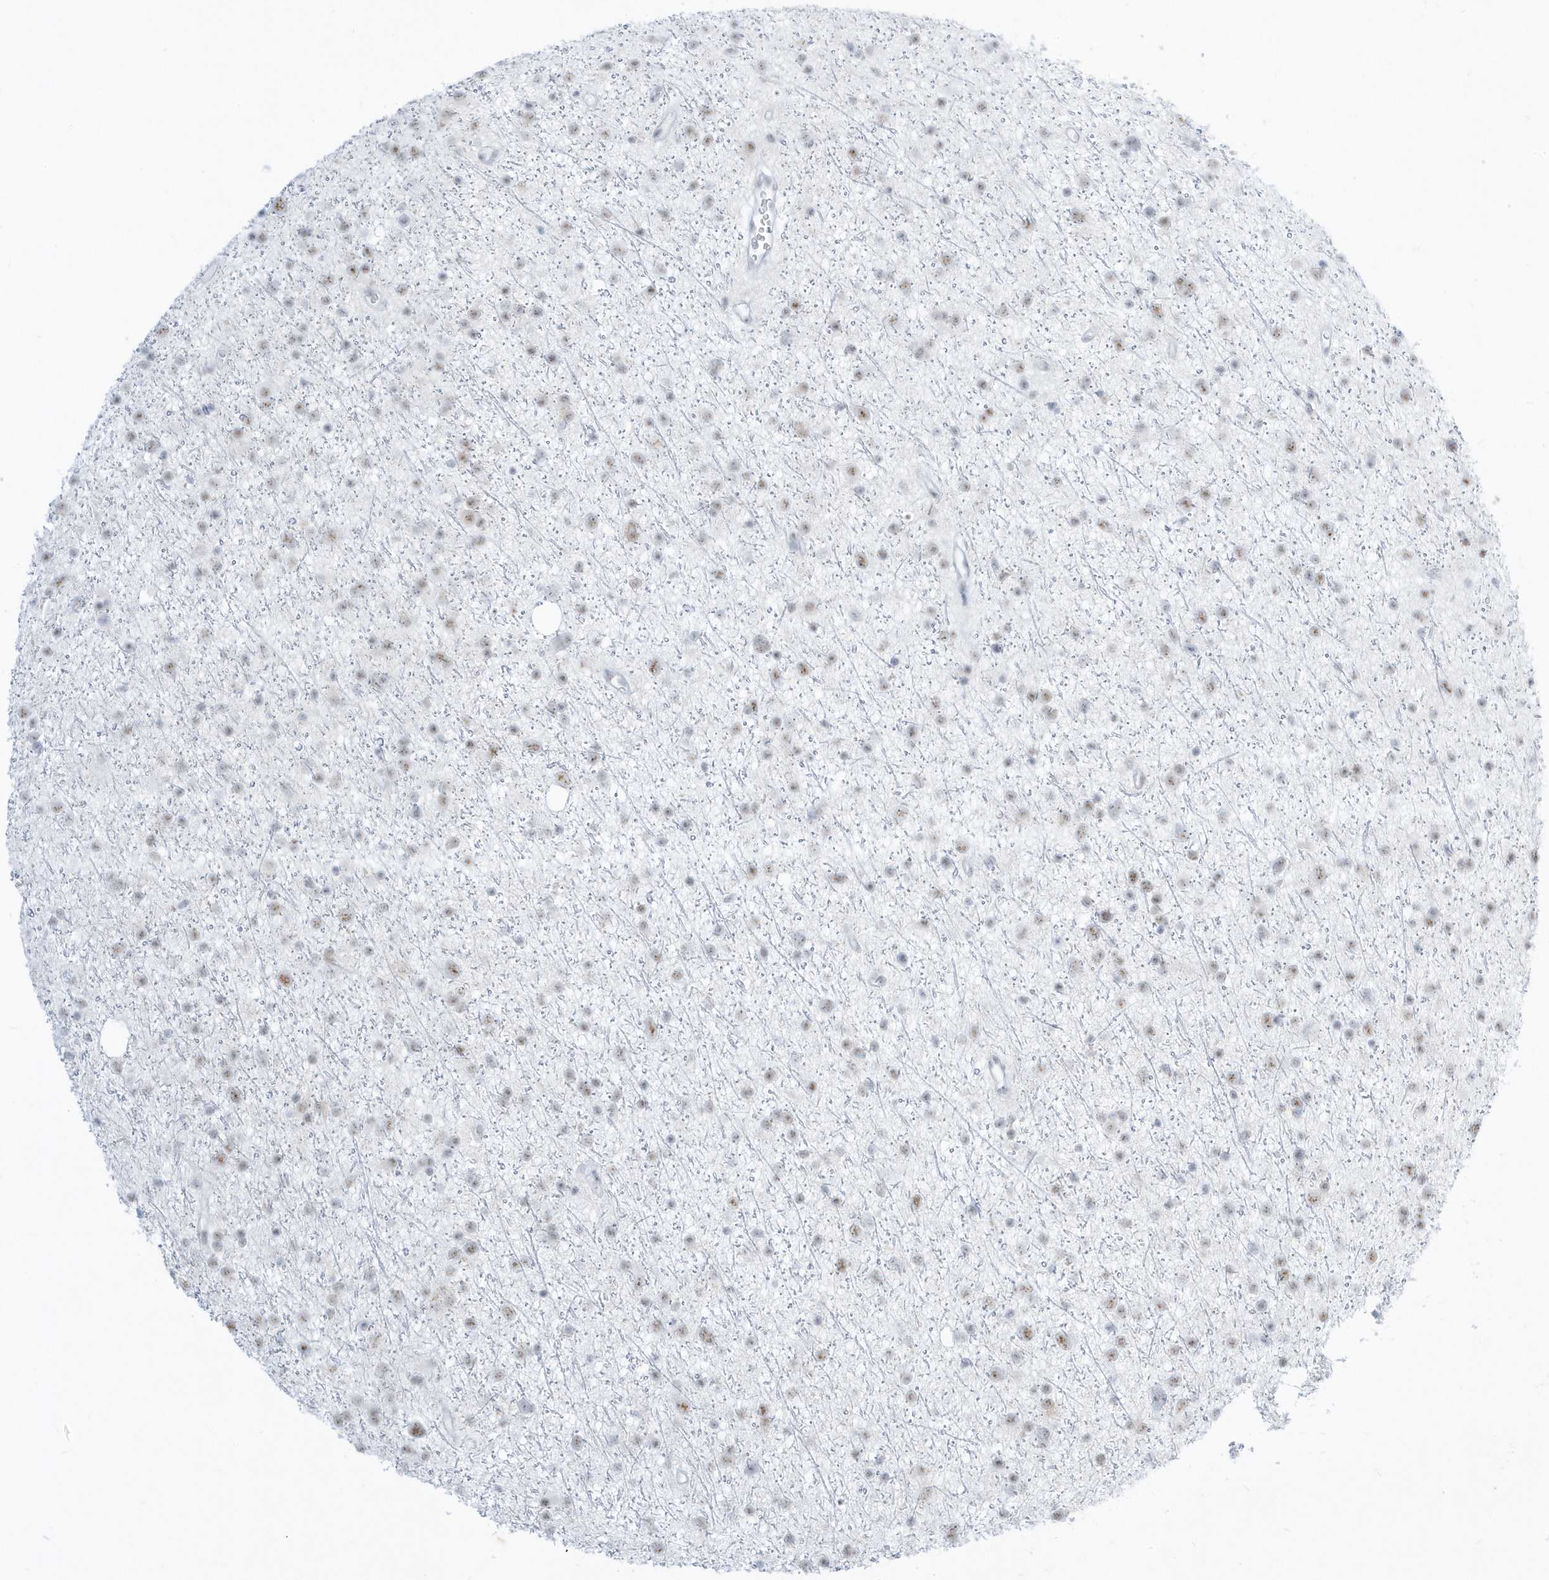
{"staining": {"intensity": "moderate", "quantity": "<25%", "location": "nuclear"}, "tissue": "glioma", "cell_type": "Tumor cells", "image_type": "cancer", "snomed": [{"axis": "morphology", "description": "Glioma, malignant, Low grade"}, {"axis": "topography", "description": "Cerebral cortex"}], "caption": "A photomicrograph showing moderate nuclear expression in approximately <25% of tumor cells in glioma, as visualized by brown immunohistochemical staining.", "gene": "PLEKHN1", "patient": {"sex": "female", "age": 39}}